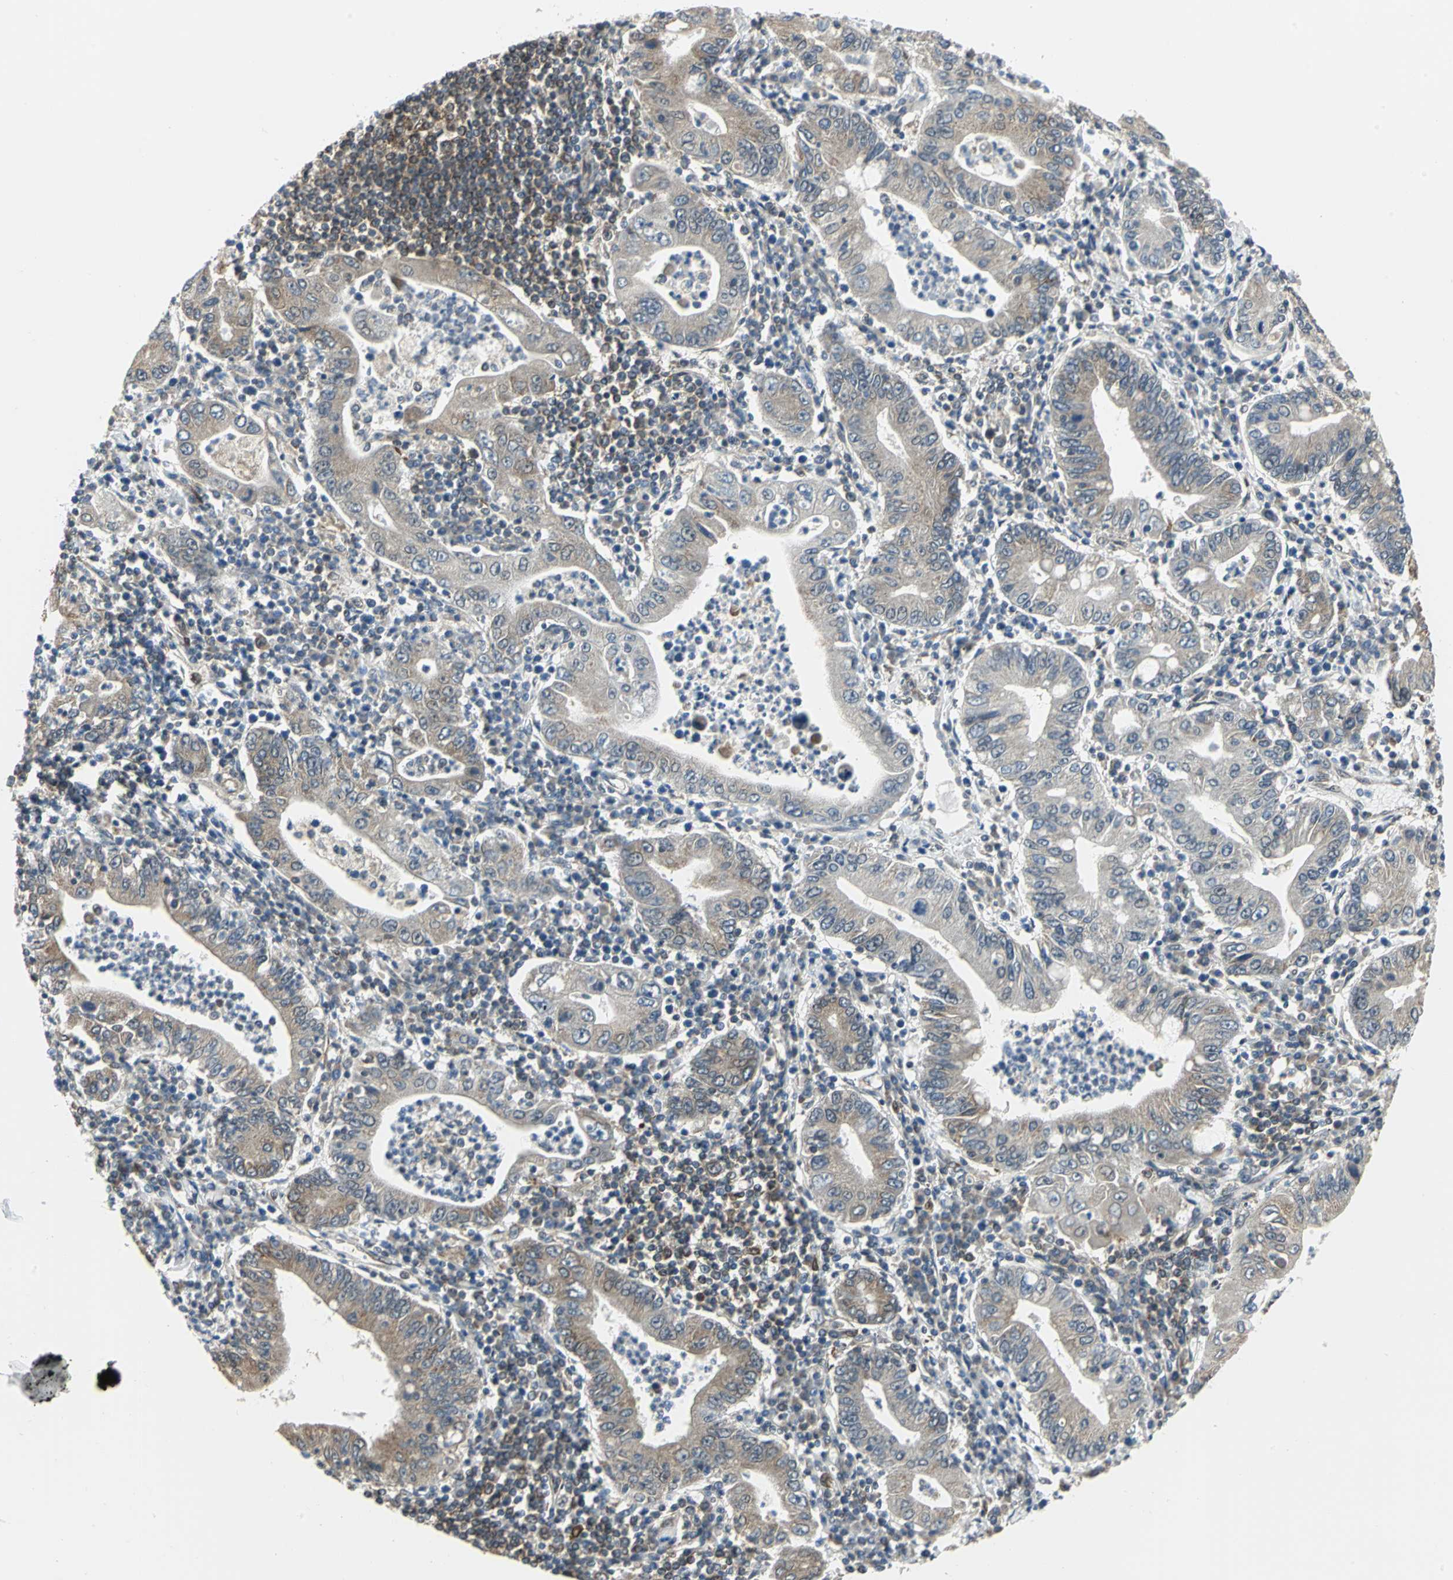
{"staining": {"intensity": "weak", "quantity": ">75%", "location": "cytoplasmic/membranous"}, "tissue": "stomach cancer", "cell_type": "Tumor cells", "image_type": "cancer", "snomed": [{"axis": "morphology", "description": "Normal tissue, NOS"}, {"axis": "morphology", "description": "Adenocarcinoma, NOS"}, {"axis": "topography", "description": "Esophagus"}, {"axis": "topography", "description": "Stomach, upper"}, {"axis": "topography", "description": "Peripheral nerve tissue"}], "caption": "Protein expression analysis of human stomach adenocarcinoma reveals weak cytoplasmic/membranous staining in about >75% of tumor cells.", "gene": "PLAGL2", "patient": {"sex": "male", "age": 62}}